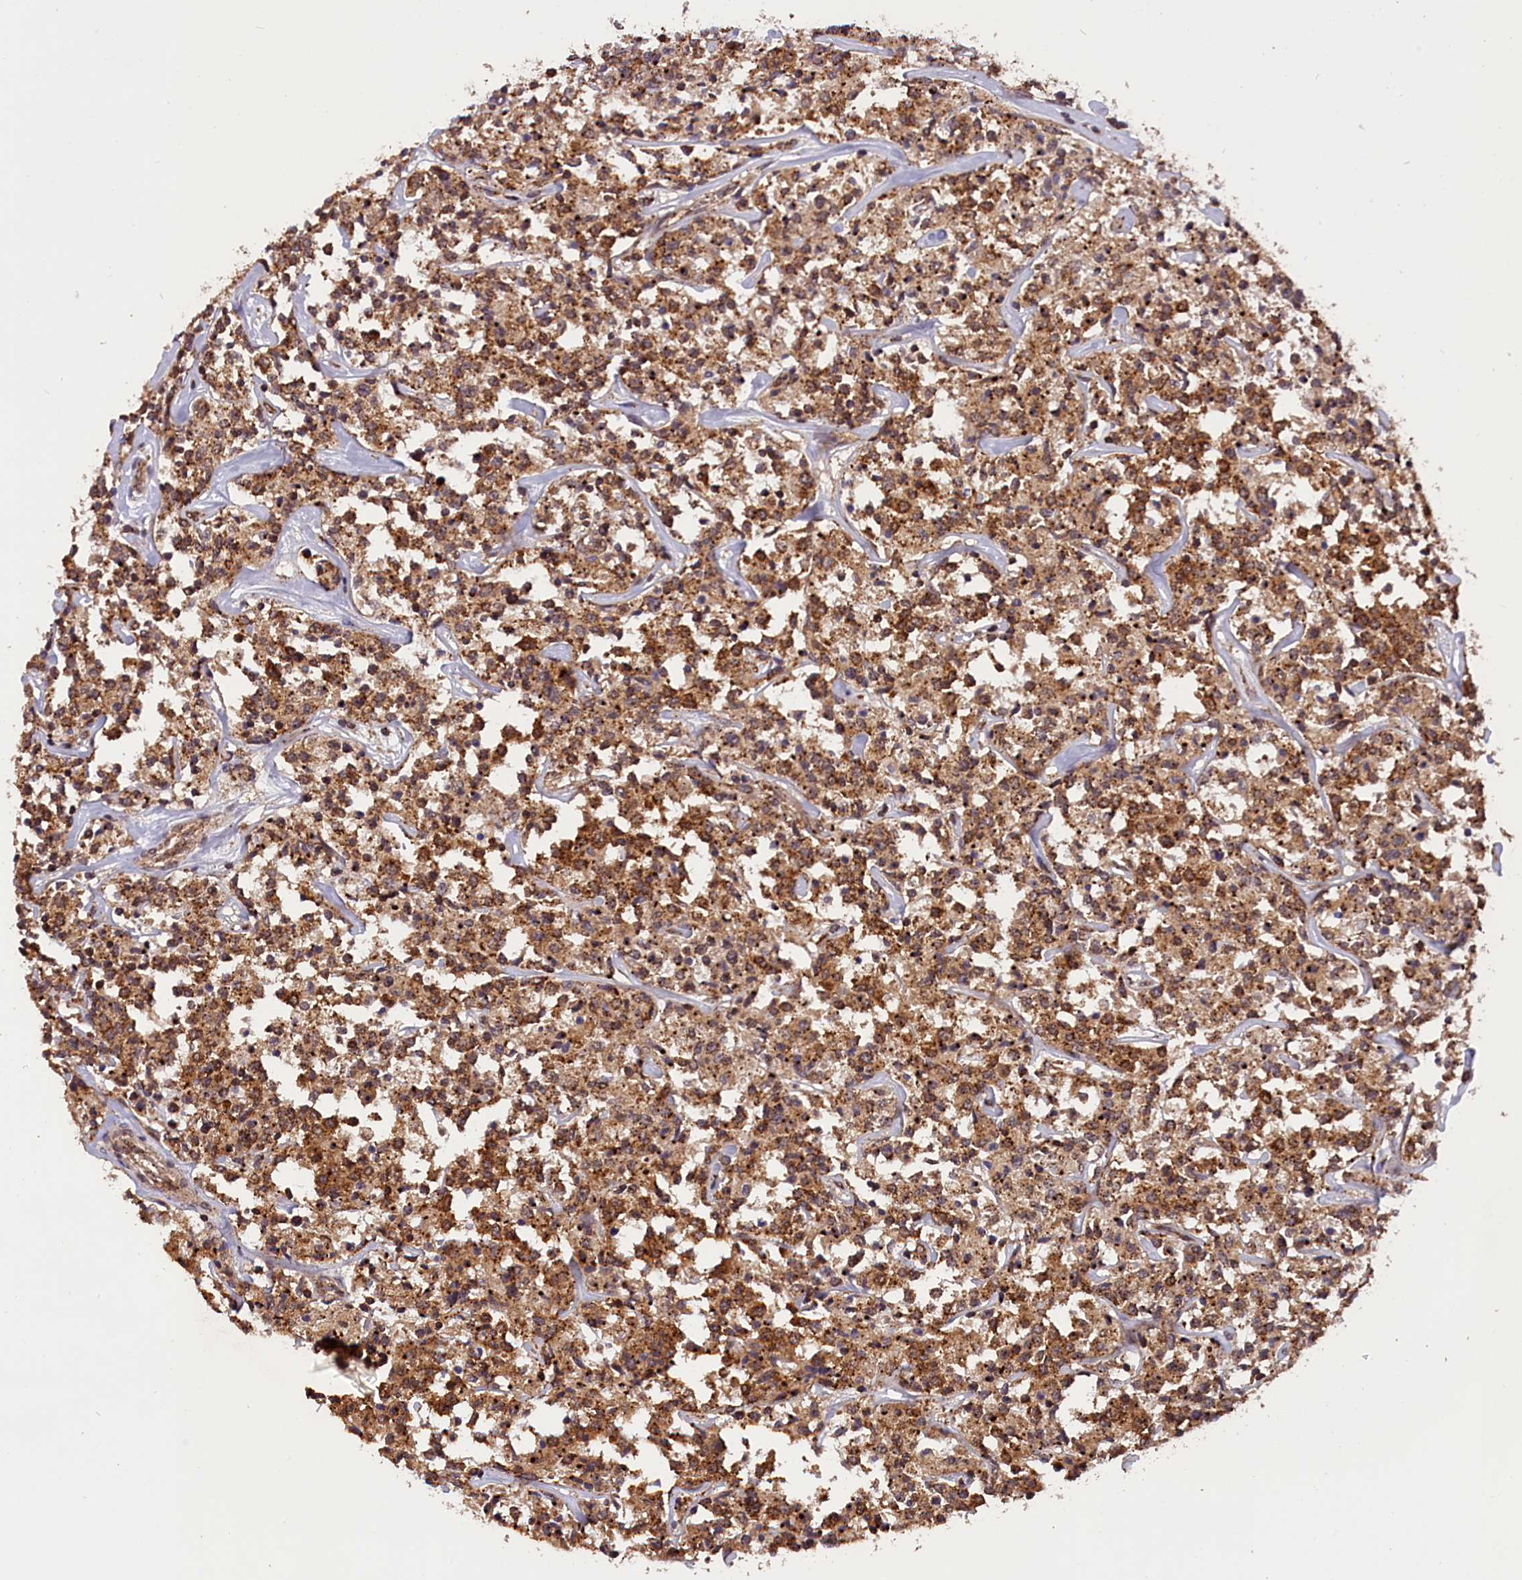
{"staining": {"intensity": "moderate", "quantity": ">75%", "location": "cytoplasmic/membranous"}, "tissue": "lymphoma", "cell_type": "Tumor cells", "image_type": "cancer", "snomed": [{"axis": "morphology", "description": "Malignant lymphoma, non-Hodgkin's type, Low grade"}, {"axis": "topography", "description": "Small intestine"}], "caption": "Moderate cytoplasmic/membranous expression is seen in about >75% of tumor cells in lymphoma. (DAB (3,3'-diaminobenzidine) IHC with brightfield microscopy, high magnification).", "gene": "IST1", "patient": {"sex": "female", "age": 59}}